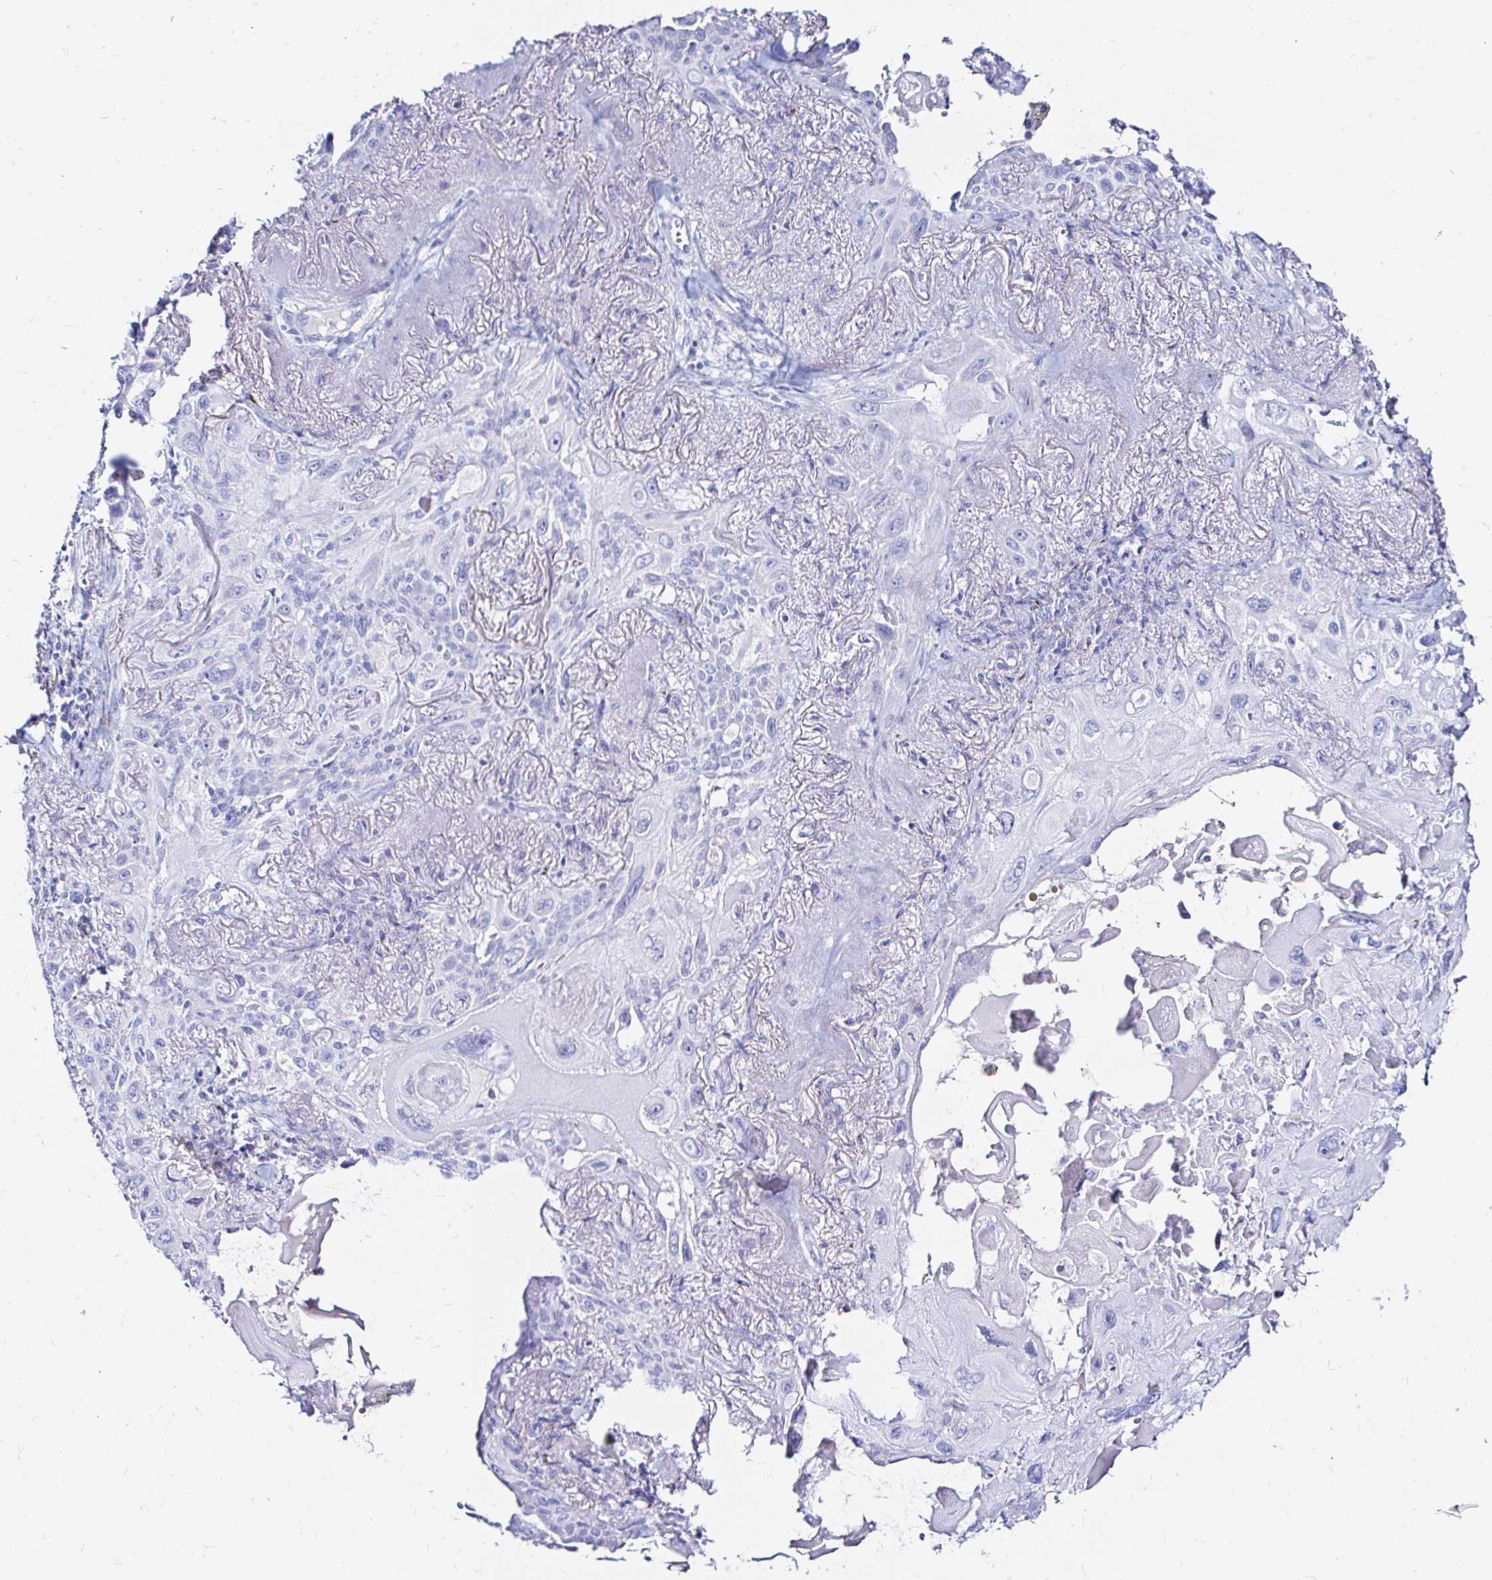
{"staining": {"intensity": "negative", "quantity": "none", "location": "none"}, "tissue": "lung cancer", "cell_type": "Tumor cells", "image_type": "cancer", "snomed": [{"axis": "morphology", "description": "Squamous cell carcinoma, NOS"}, {"axis": "topography", "description": "Lung"}], "caption": "Histopathology image shows no significant protein expression in tumor cells of lung squamous cell carcinoma.", "gene": "ZNF432", "patient": {"sex": "male", "age": 79}}